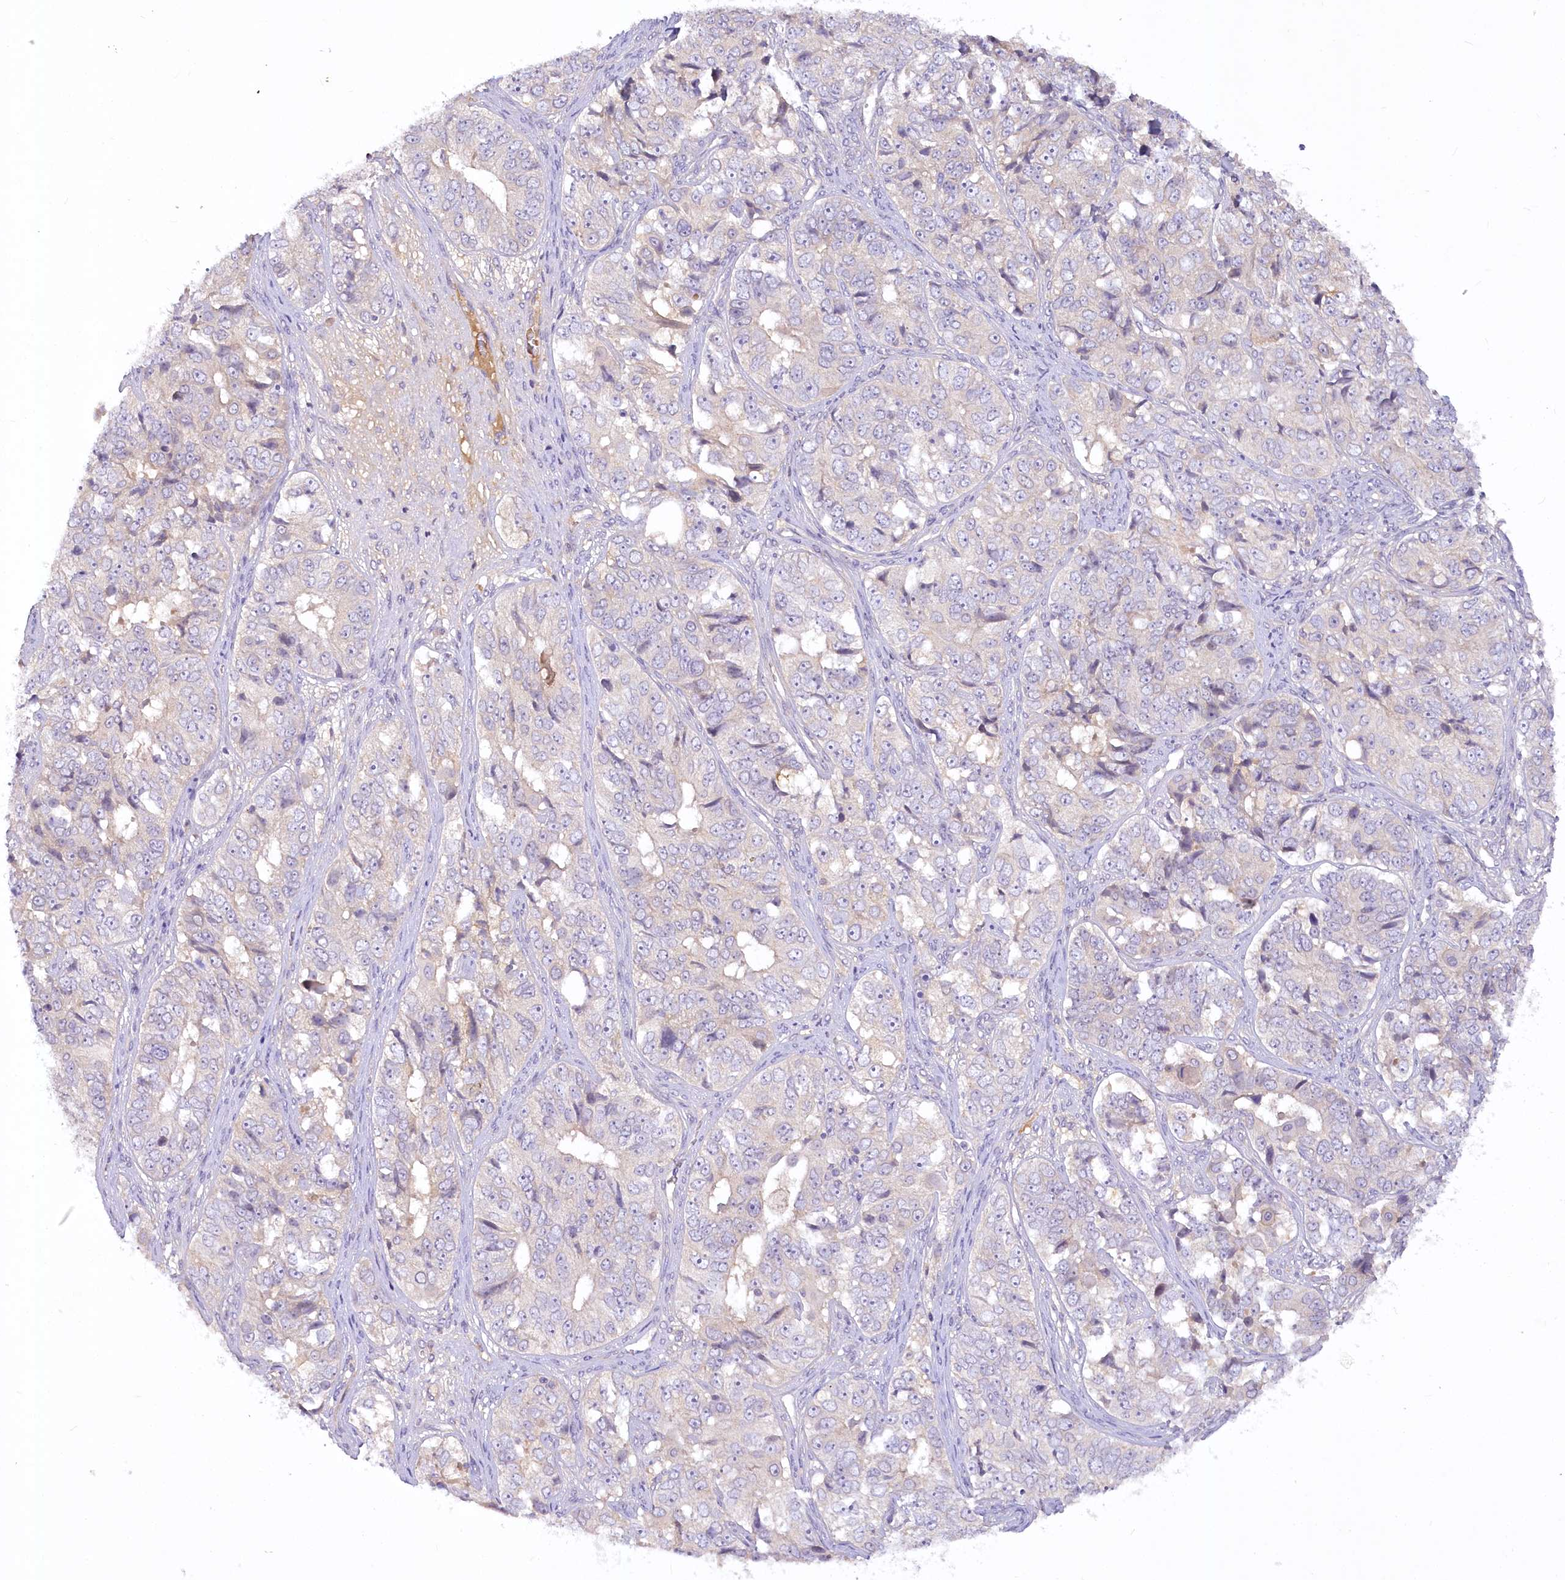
{"staining": {"intensity": "negative", "quantity": "none", "location": "none"}, "tissue": "ovarian cancer", "cell_type": "Tumor cells", "image_type": "cancer", "snomed": [{"axis": "morphology", "description": "Carcinoma, endometroid"}, {"axis": "topography", "description": "Ovary"}], "caption": "The micrograph shows no staining of tumor cells in endometroid carcinoma (ovarian). The staining was performed using DAB to visualize the protein expression in brown, while the nuclei were stained in blue with hematoxylin (Magnification: 20x).", "gene": "EFHC2", "patient": {"sex": "female", "age": 51}}